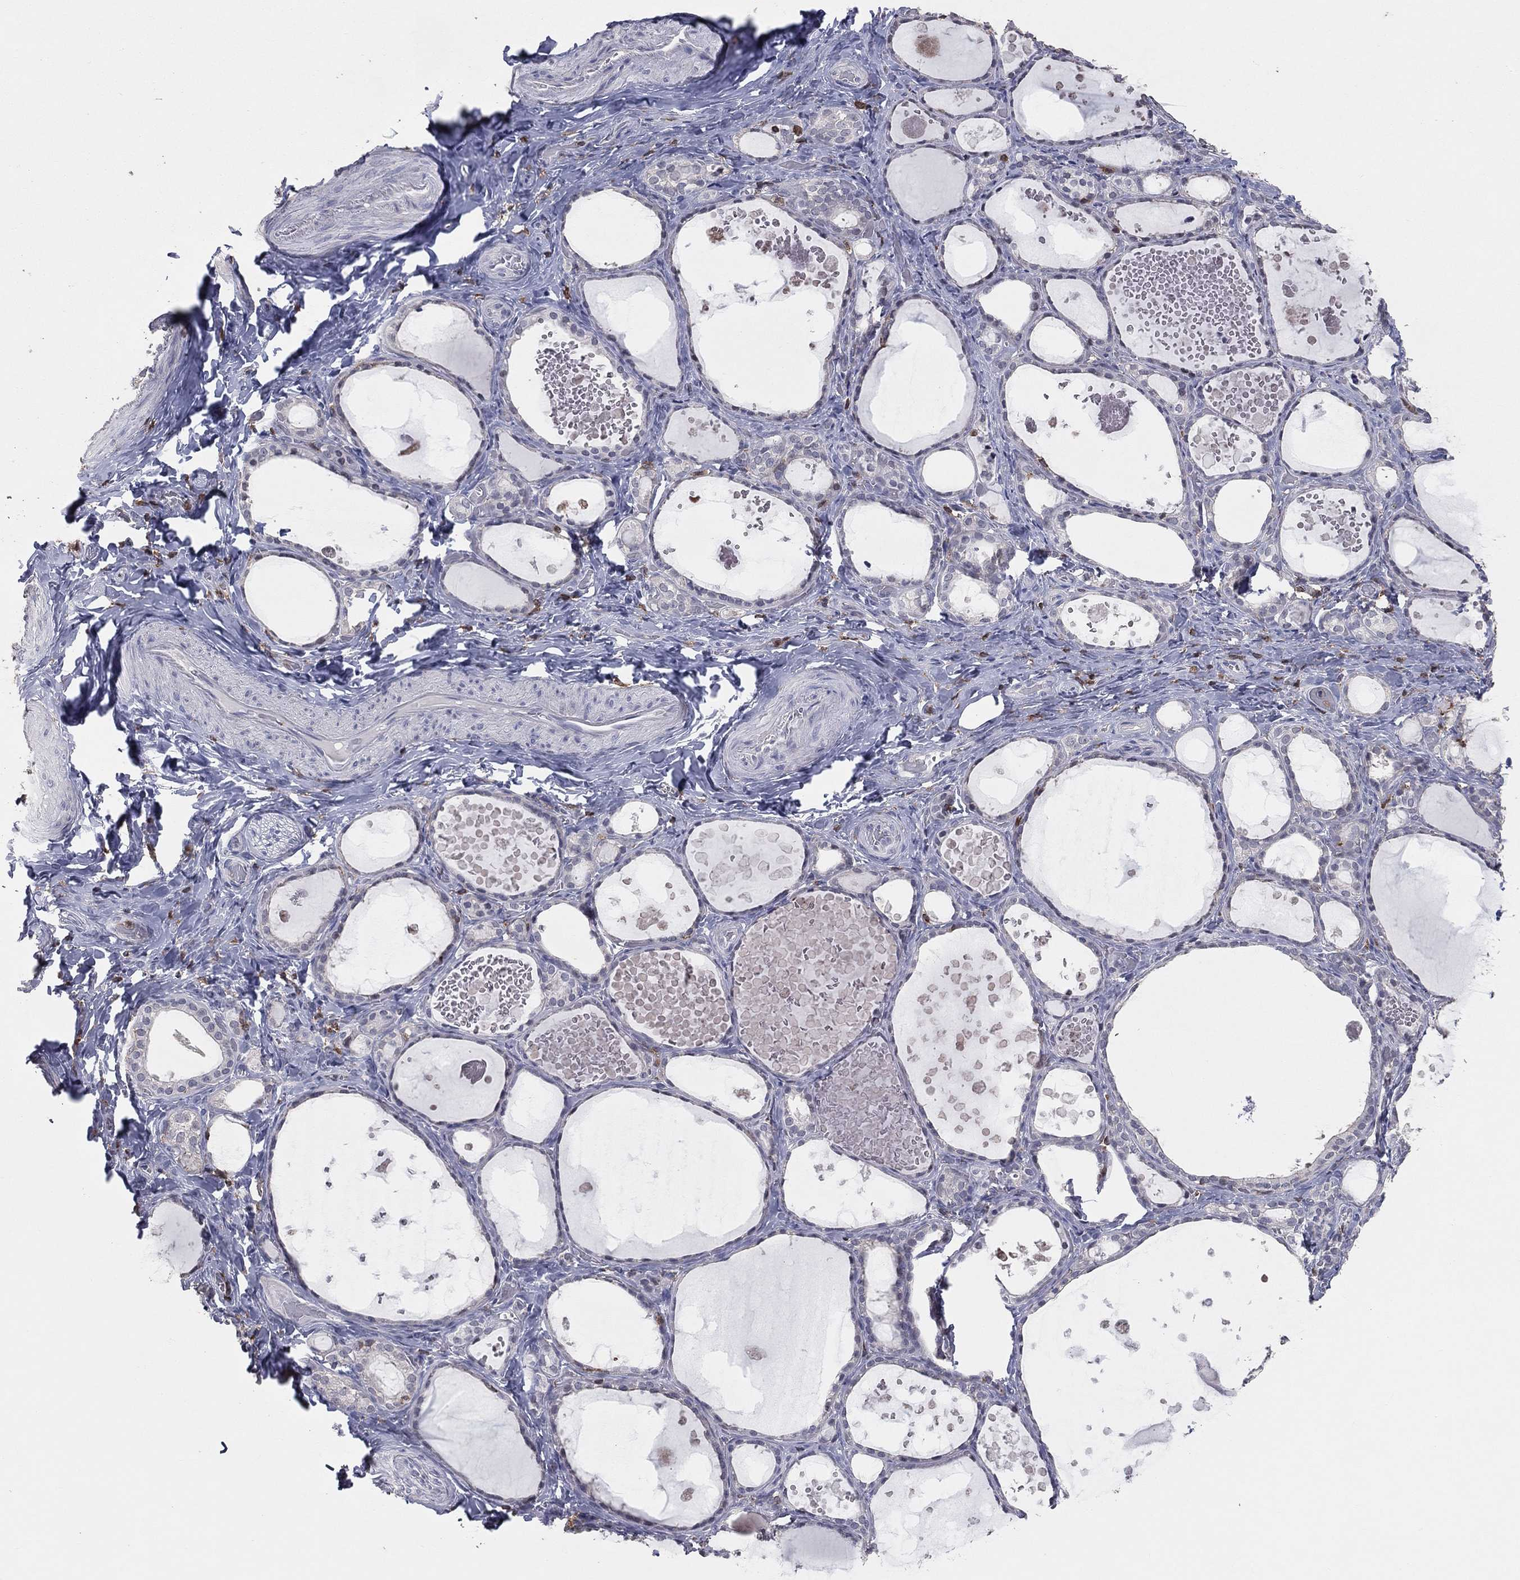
{"staining": {"intensity": "negative", "quantity": "none", "location": "none"}, "tissue": "thyroid gland", "cell_type": "Glandular cells", "image_type": "normal", "snomed": [{"axis": "morphology", "description": "Normal tissue, NOS"}, {"axis": "topography", "description": "Thyroid gland"}], "caption": "A histopathology image of human thyroid gland is negative for staining in glandular cells.", "gene": "PSTPIP1", "patient": {"sex": "female", "age": 56}}